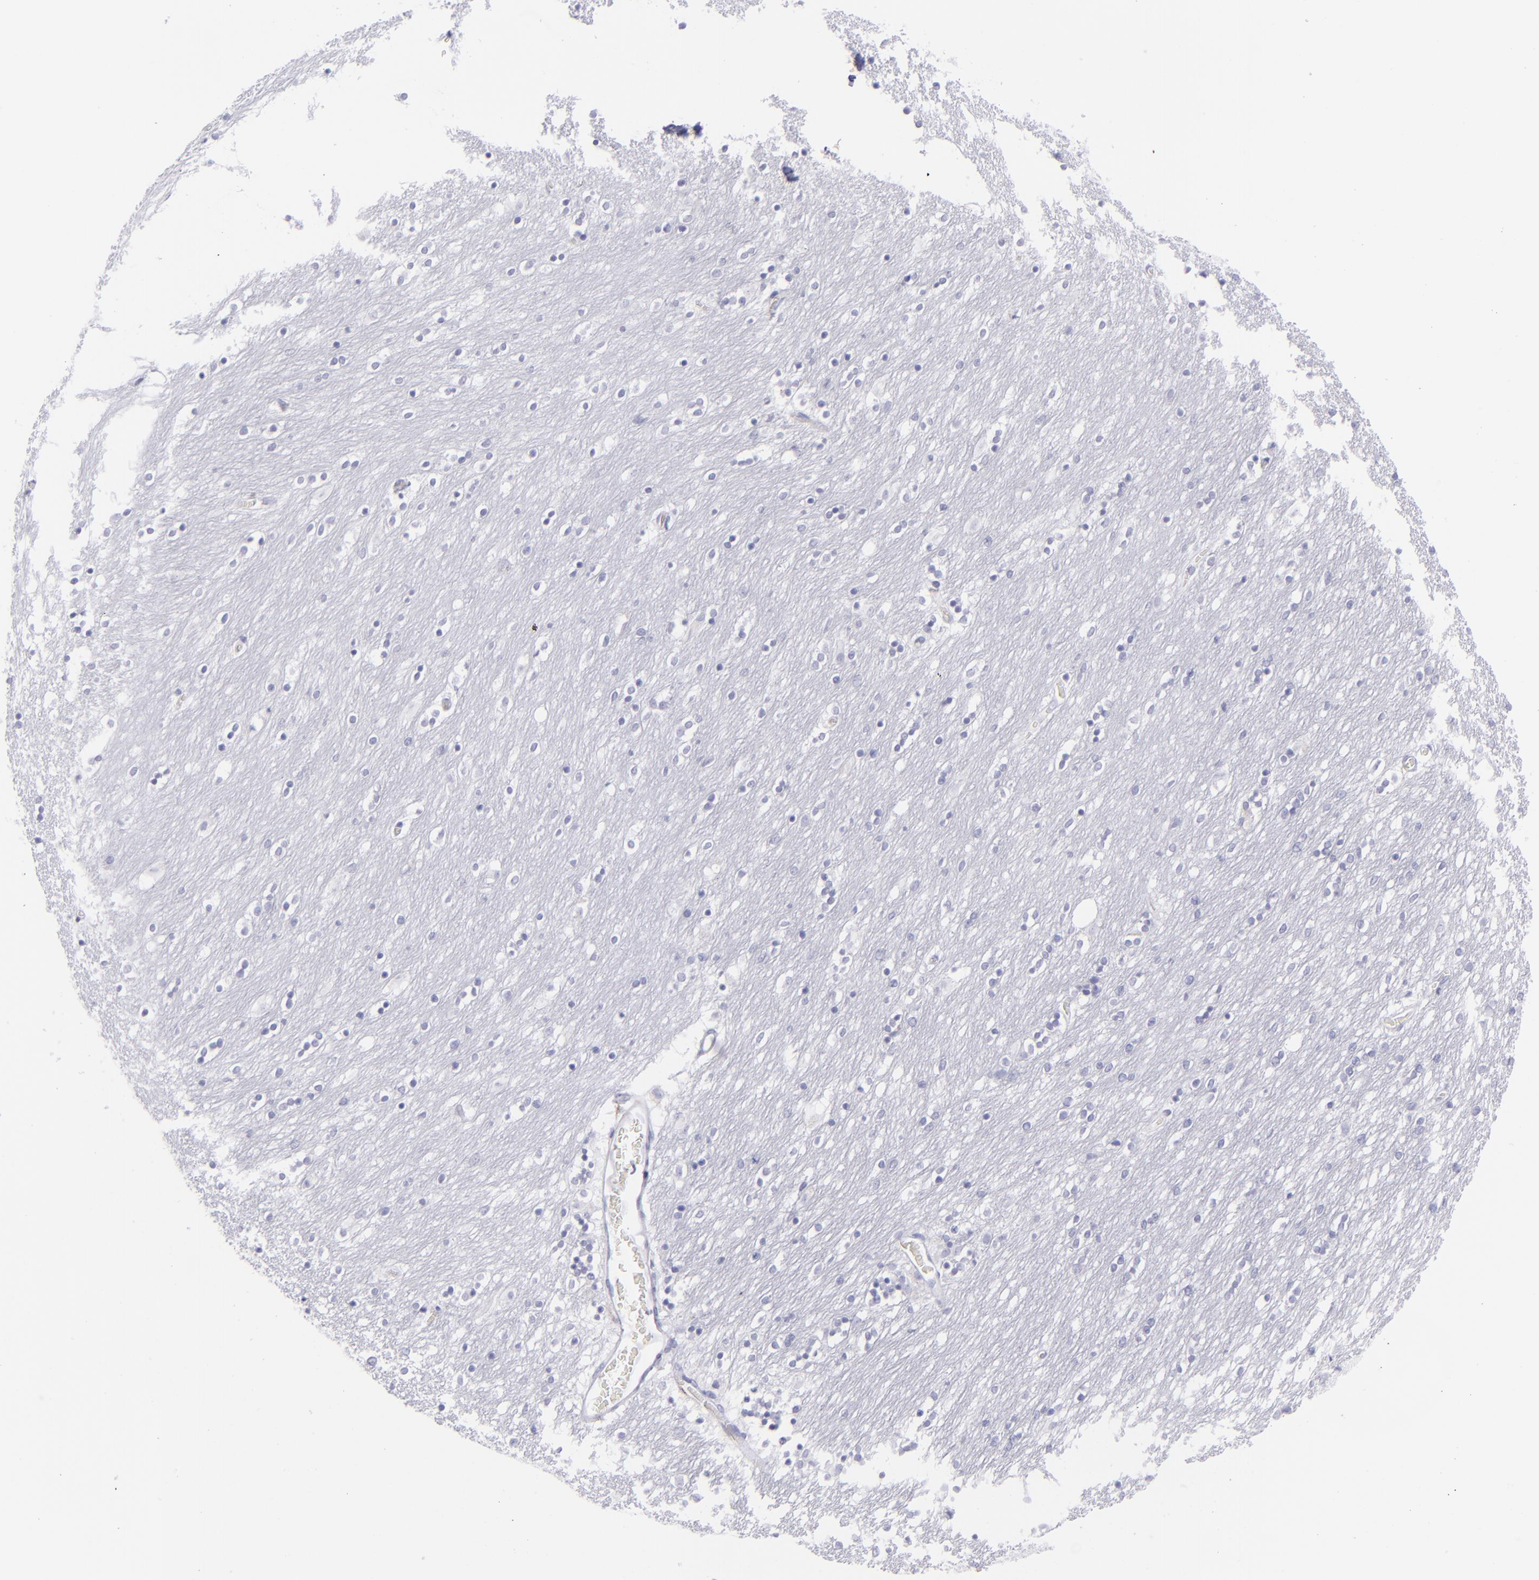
{"staining": {"intensity": "negative", "quantity": "none", "location": "none"}, "tissue": "caudate", "cell_type": "Glial cells", "image_type": "normal", "snomed": [{"axis": "morphology", "description": "Normal tissue, NOS"}, {"axis": "topography", "description": "Lateral ventricle wall"}], "caption": "Normal caudate was stained to show a protein in brown. There is no significant staining in glial cells. Nuclei are stained in blue.", "gene": "SELPLG", "patient": {"sex": "female", "age": 54}}